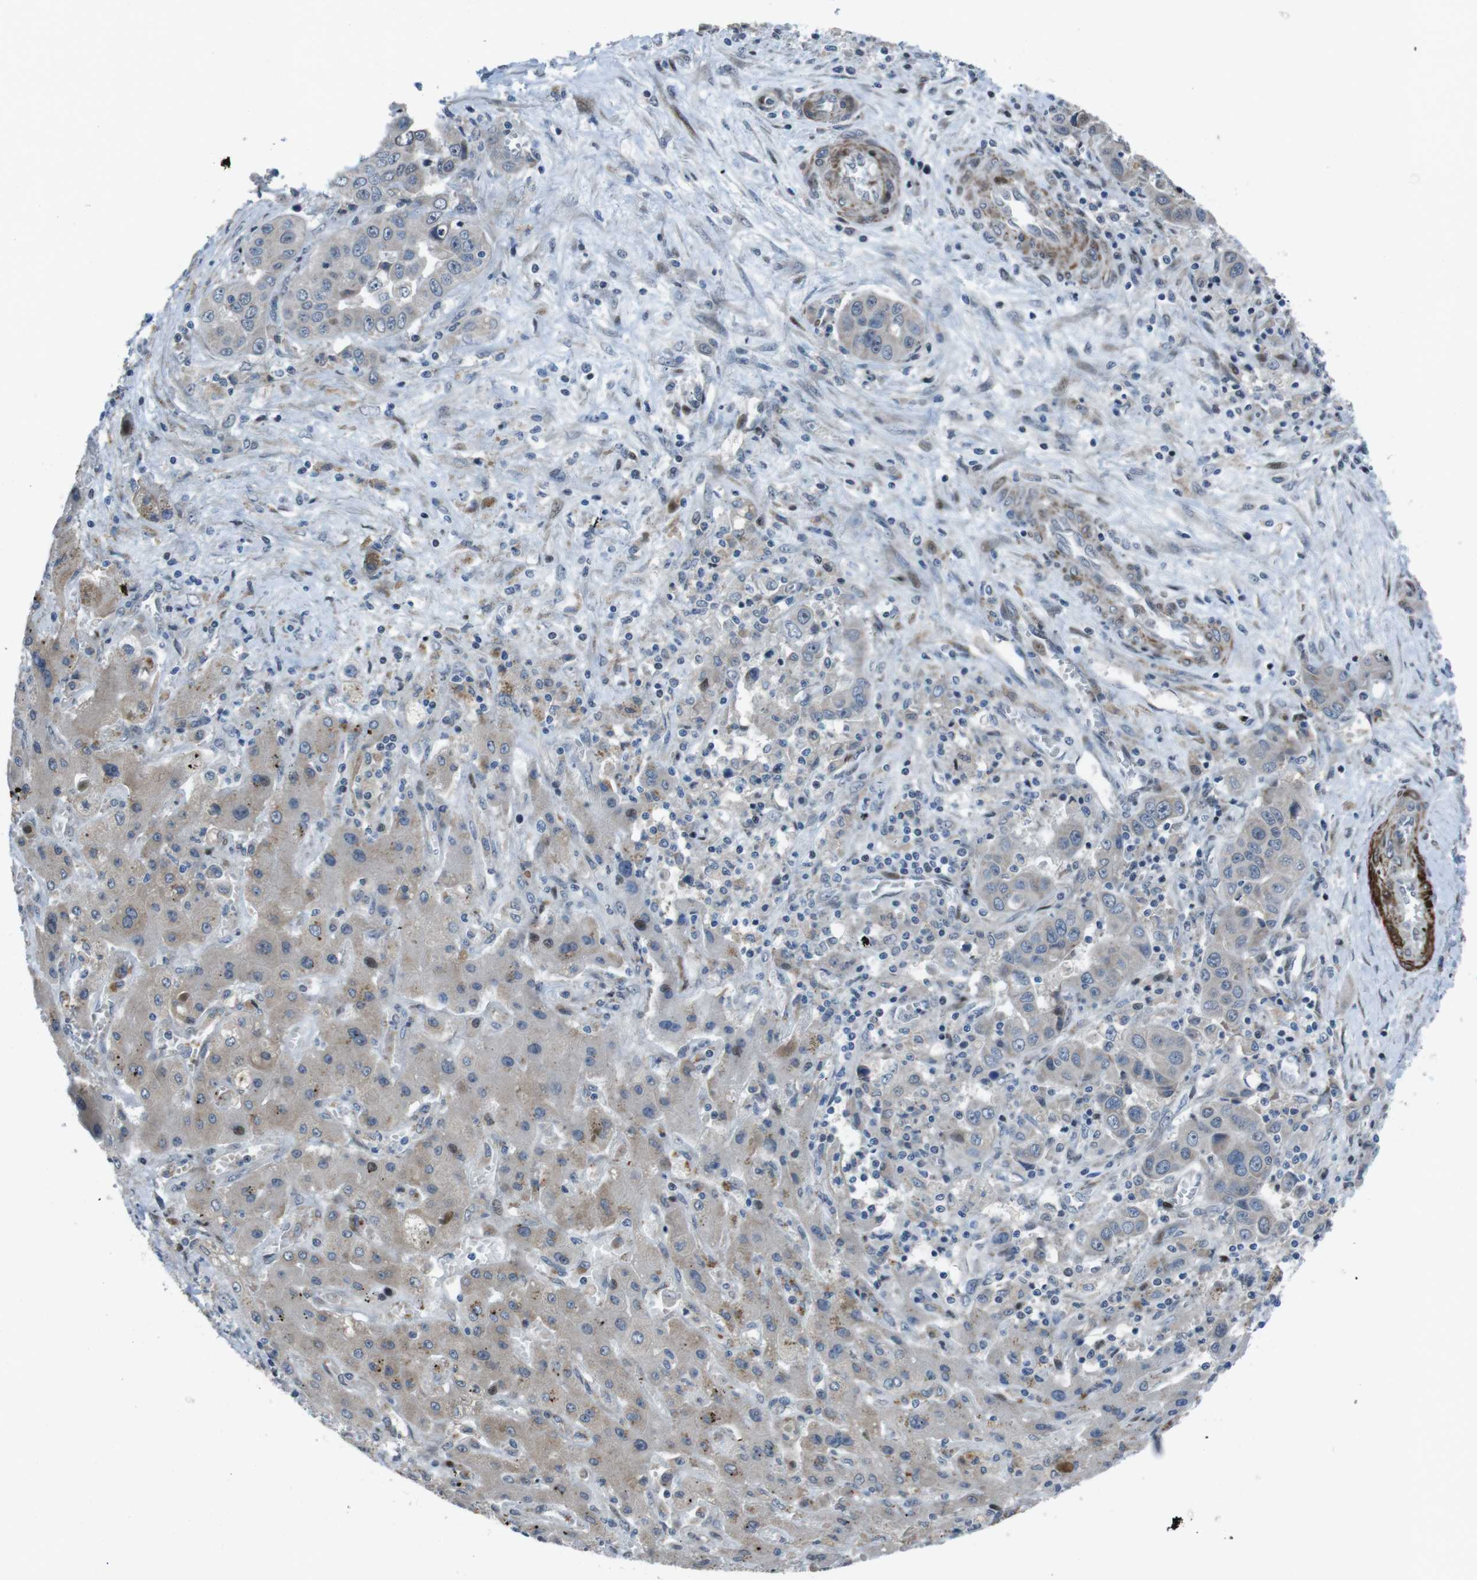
{"staining": {"intensity": "weak", "quantity": "25%-75%", "location": "cytoplasmic/membranous"}, "tissue": "liver cancer", "cell_type": "Tumor cells", "image_type": "cancer", "snomed": [{"axis": "morphology", "description": "Cholangiocarcinoma"}, {"axis": "topography", "description": "Liver"}], "caption": "The histopathology image displays a brown stain indicating the presence of a protein in the cytoplasmic/membranous of tumor cells in liver cholangiocarcinoma.", "gene": "PBRM1", "patient": {"sex": "female", "age": 52}}